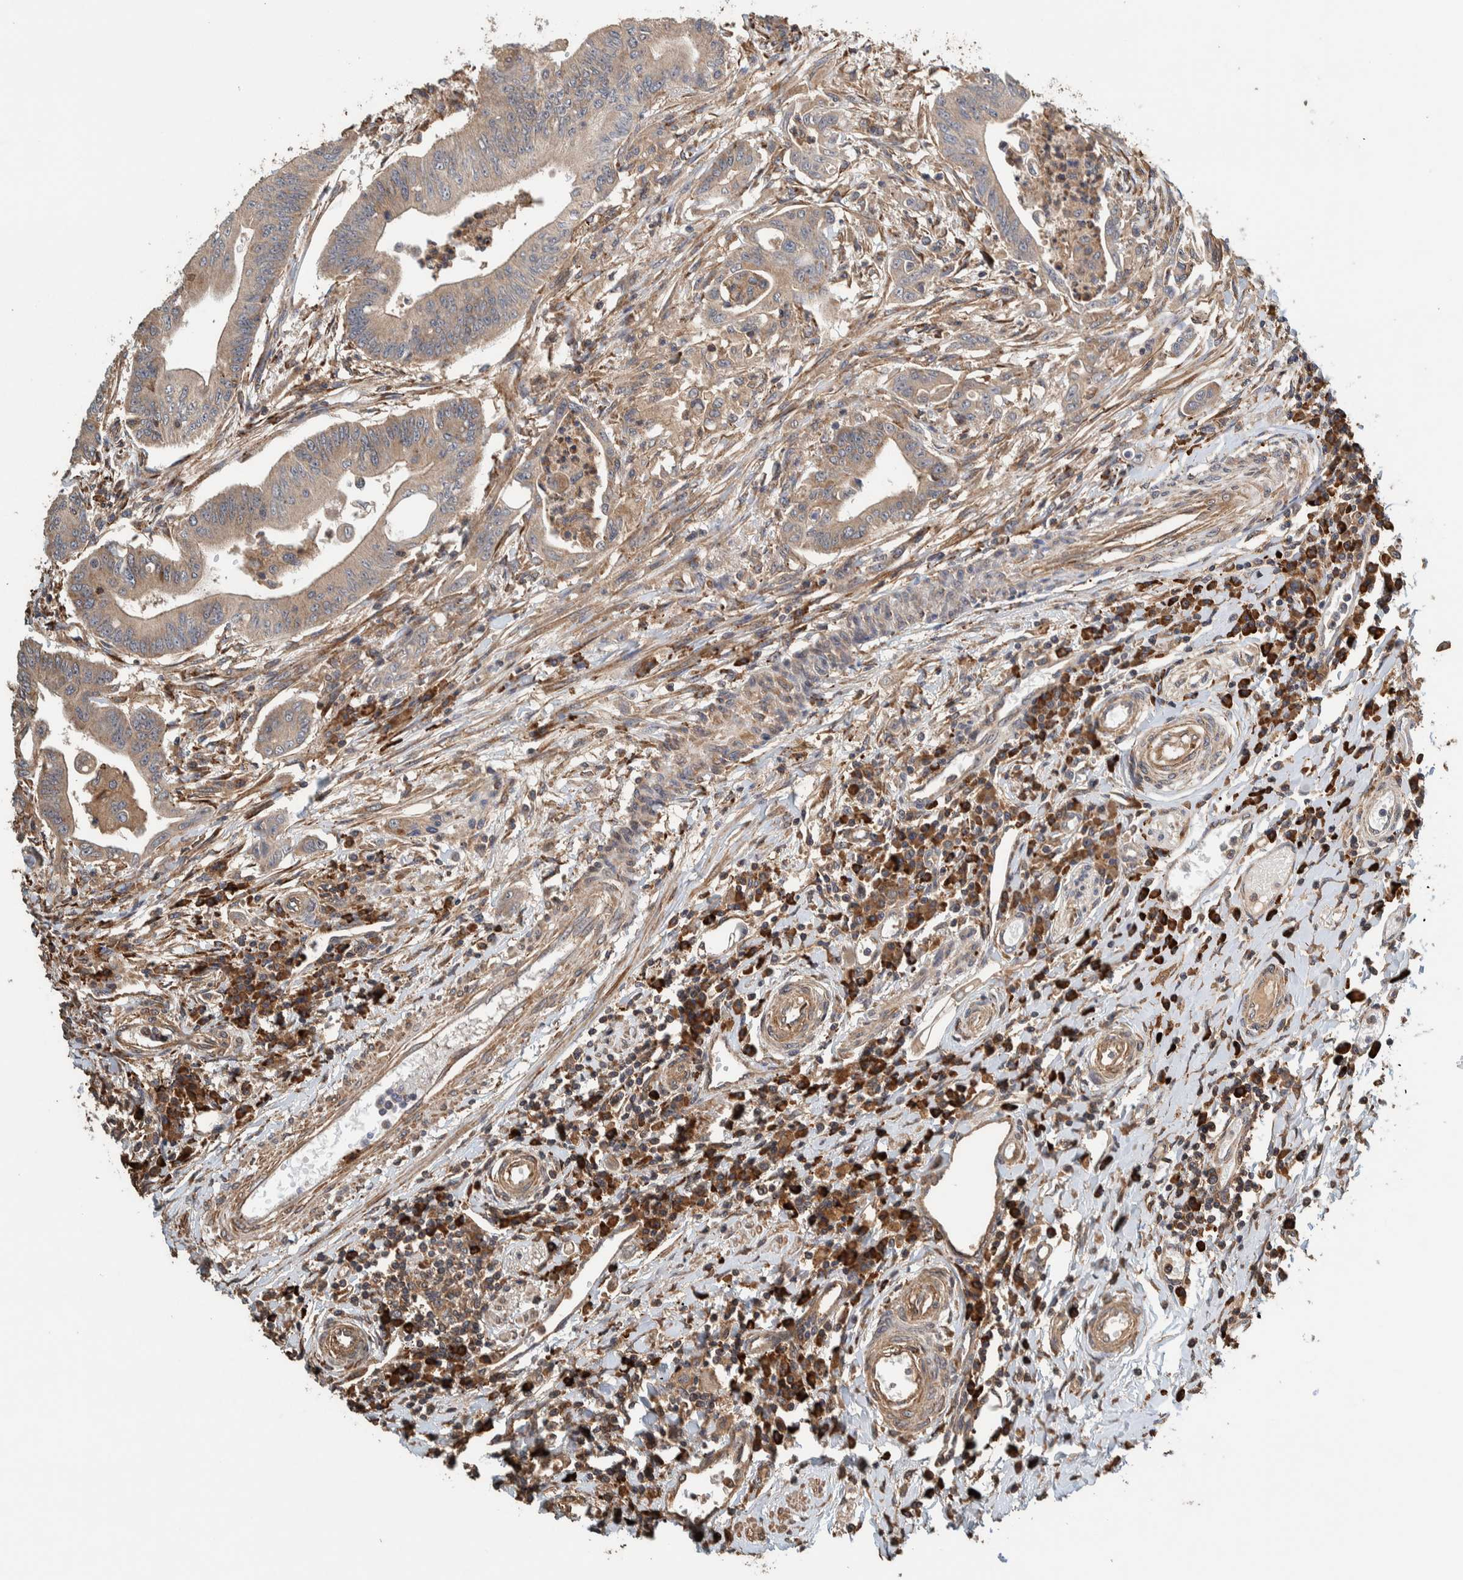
{"staining": {"intensity": "moderate", "quantity": ">75%", "location": "cytoplasmic/membranous"}, "tissue": "colorectal cancer", "cell_type": "Tumor cells", "image_type": "cancer", "snomed": [{"axis": "morphology", "description": "Adenoma, NOS"}, {"axis": "morphology", "description": "Adenocarcinoma, NOS"}, {"axis": "topography", "description": "Colon"}], "caption": "Human colorectal adenocarcinoma stained with a brown dye demonstrates moderate cytoplasmic/membranous positive expression in about >75% of tumor cells.", "gene": "PLA2G3", "patient": {"sex": "male", "age": 79}}